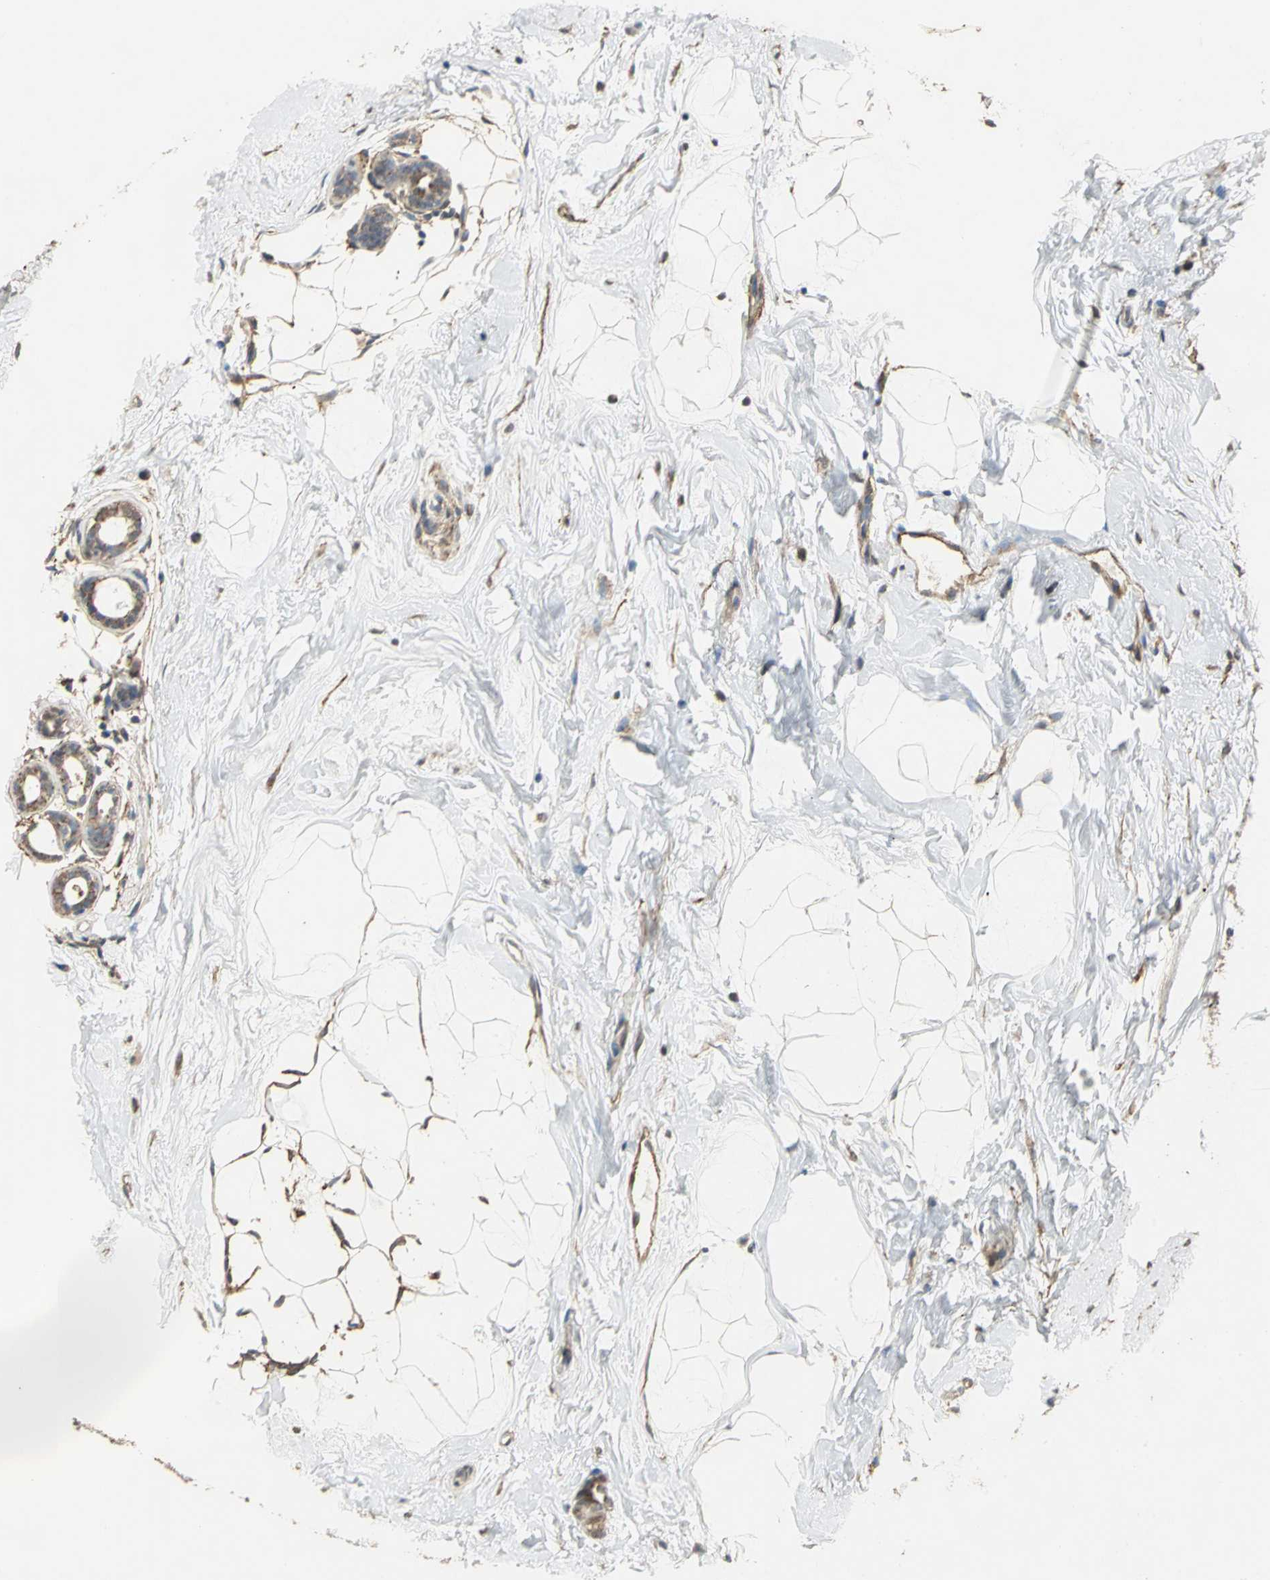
{"staining": {"intensity": "strong", "quantity": "25%-75%", "location": "cytoplasmic/membranous"}, "tissue": "breast cancer", "cell_type": "Tumor cells", "image_type": "cancer", "snomed": [{"axis": "morphology", "description": "Lobular carcinoma, in situ"}, {"axis": "morphology", "description": "Lobular carcinoma"}, {"axis": "topography", "description": "Breast"}], "caption": "Lobular carcinoma (breast) tissue shows strong cytoplasmic/membranous positivity in about 25%-75% of tumor cells", "gene": "NDUFB5", "patient": {"sex": "female", "age": 41}}